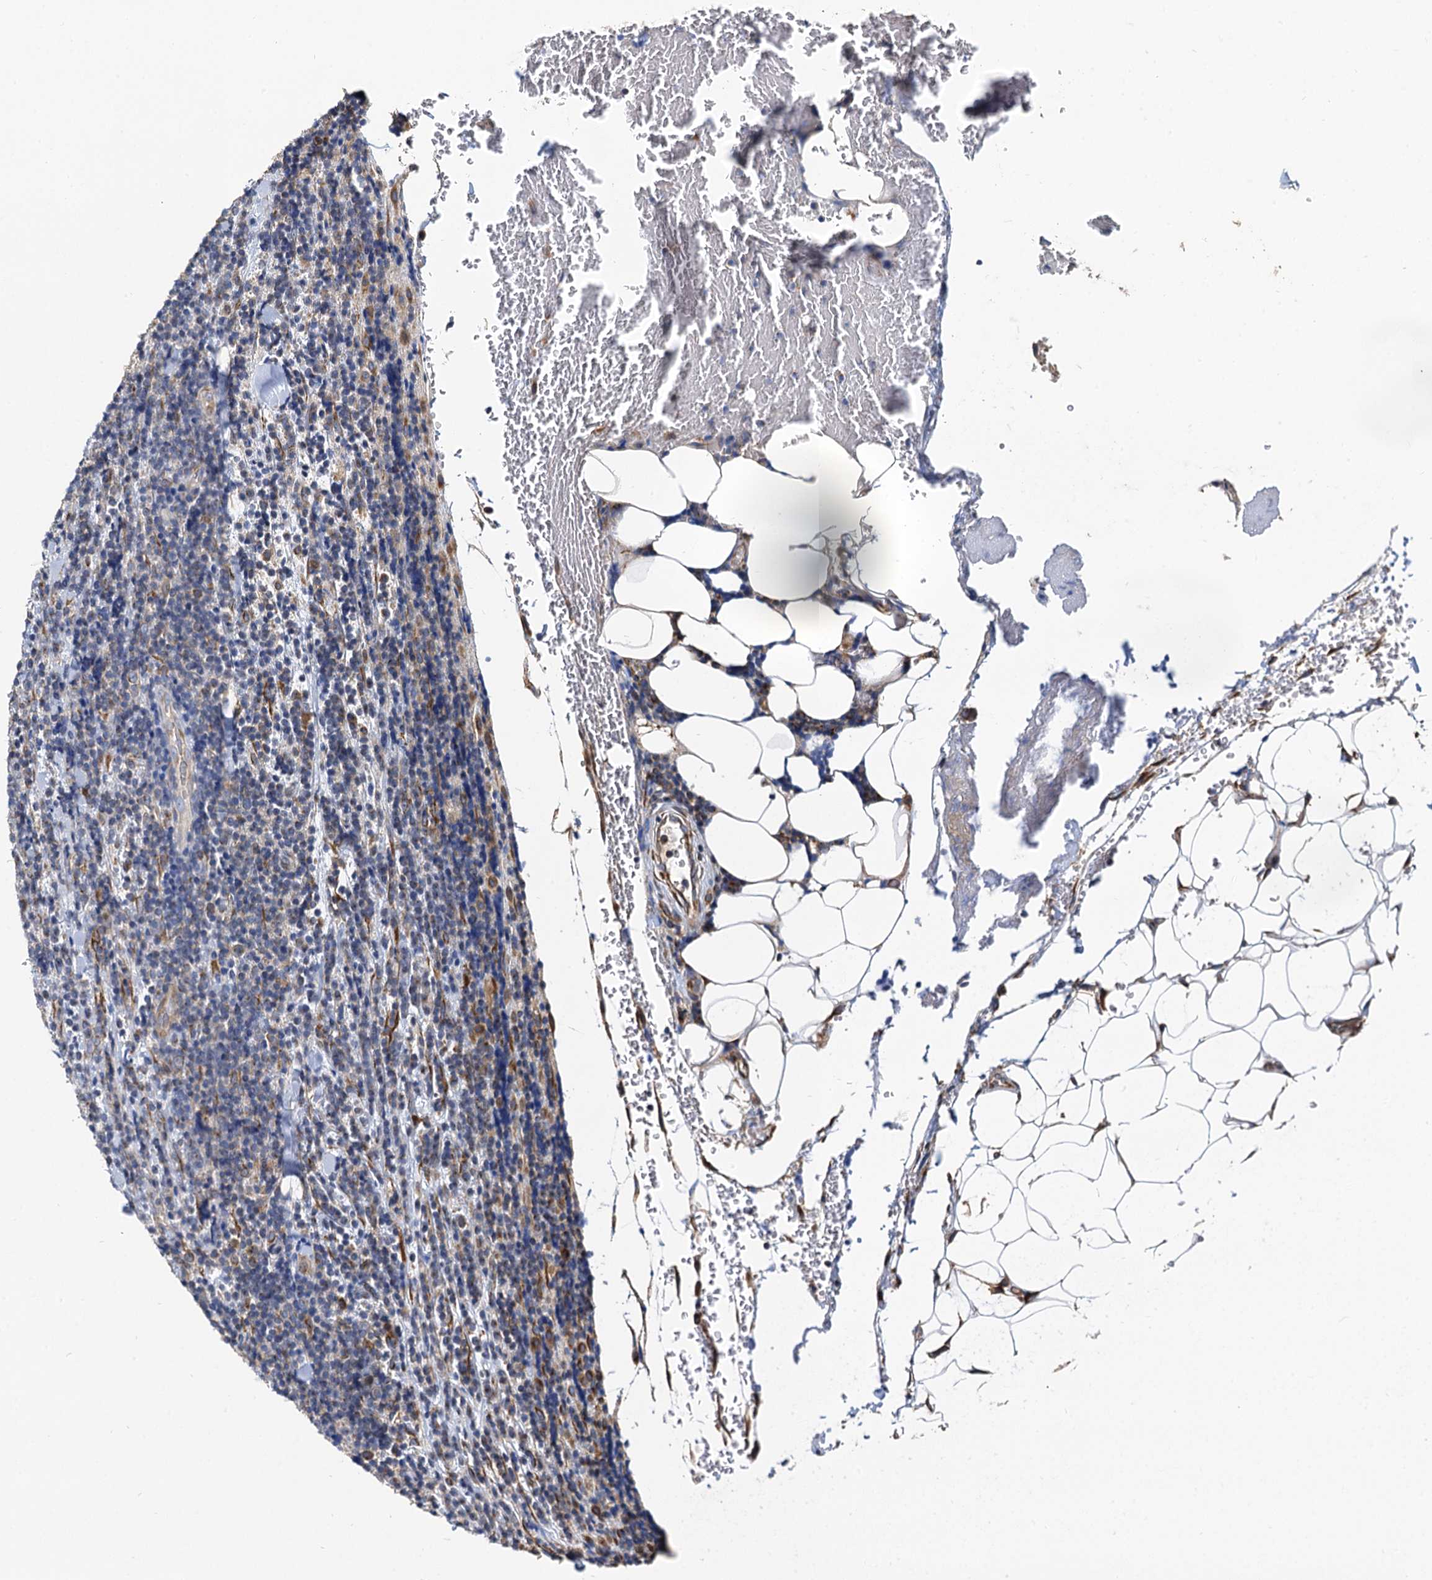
{"staining": {"intensity": "negative", "quantity": "none", "location": "none"}, "tissue": "lymphoma", "cell_type": "Tumor cells", "image_type": "cancer", "snomed": [{"axis": "morphology", "description": "Malignant lymphoma, non-Hodgkin's type, Low grade"}, {"axis": "topography", "description": "Lymph node"}], "caption": "Lymphoma stained for a protein using immunohistochemistry (IHC) demonstrates no positivity tumor cells.", "gene": "NKAPD1", "patient": {"sex": "male", "age": 66}}